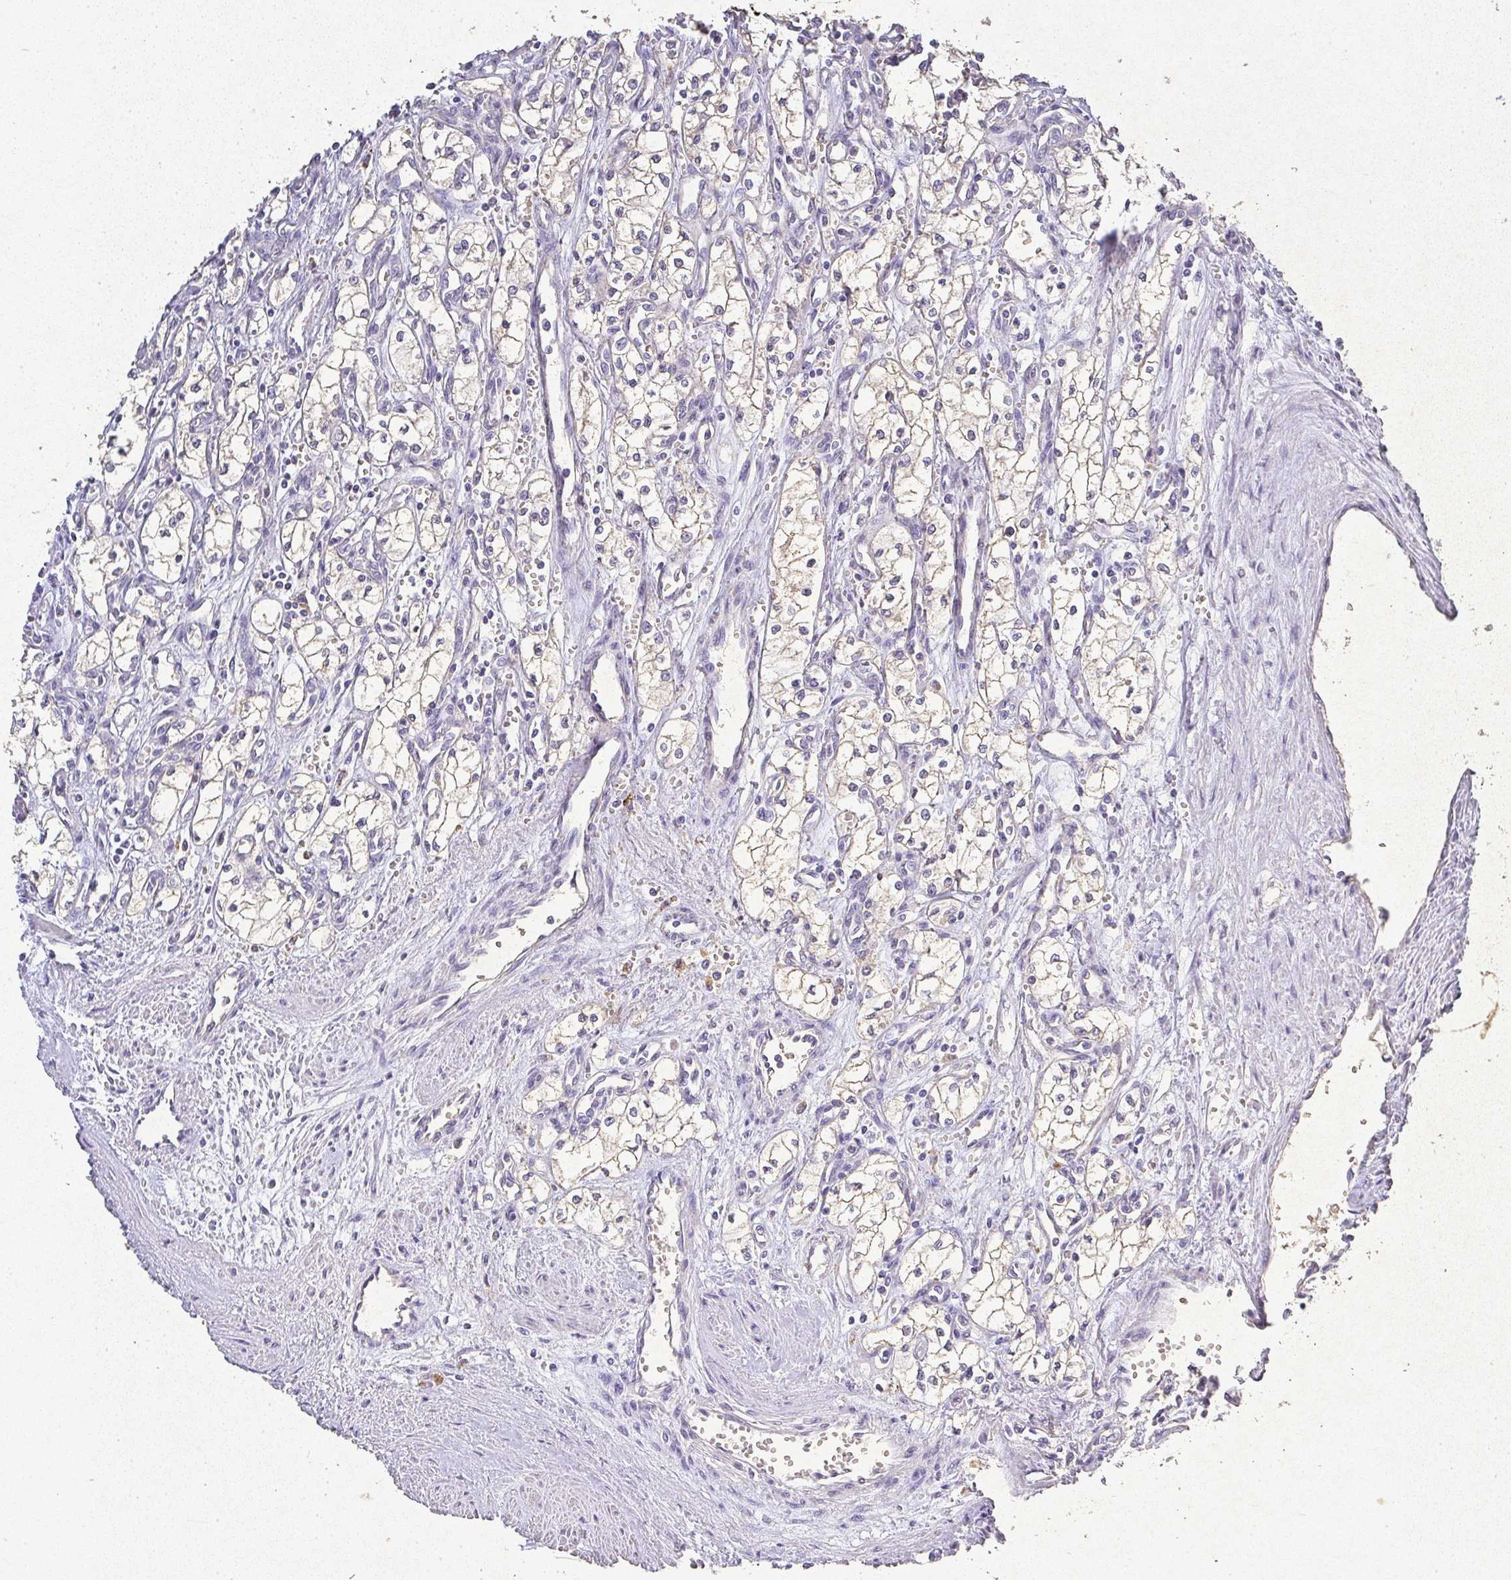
{"staining": {"intensity": "negative", "quantity": "none", "location": "none"}, "tissue": "renal cancer", "cell_type": "Tumor cells", "image_type": "cancer", "snomed": [{"axis": "morphology", "description": "Adenocarcinoma, NOS"}, {"axis": "topography", "description": "Kidney"}], "caption": "High magnification brightfield microscopy of renal cancer stained with DAB (3,3'-diaminobenzidine) (brown) and counterstained with hematoxylin (blue): tumor cells show no significant positivity. (DAB immunohistochemistry, high magnification).", "gene": "RPS2", "patient": {"sex": "male", "age": 59}}